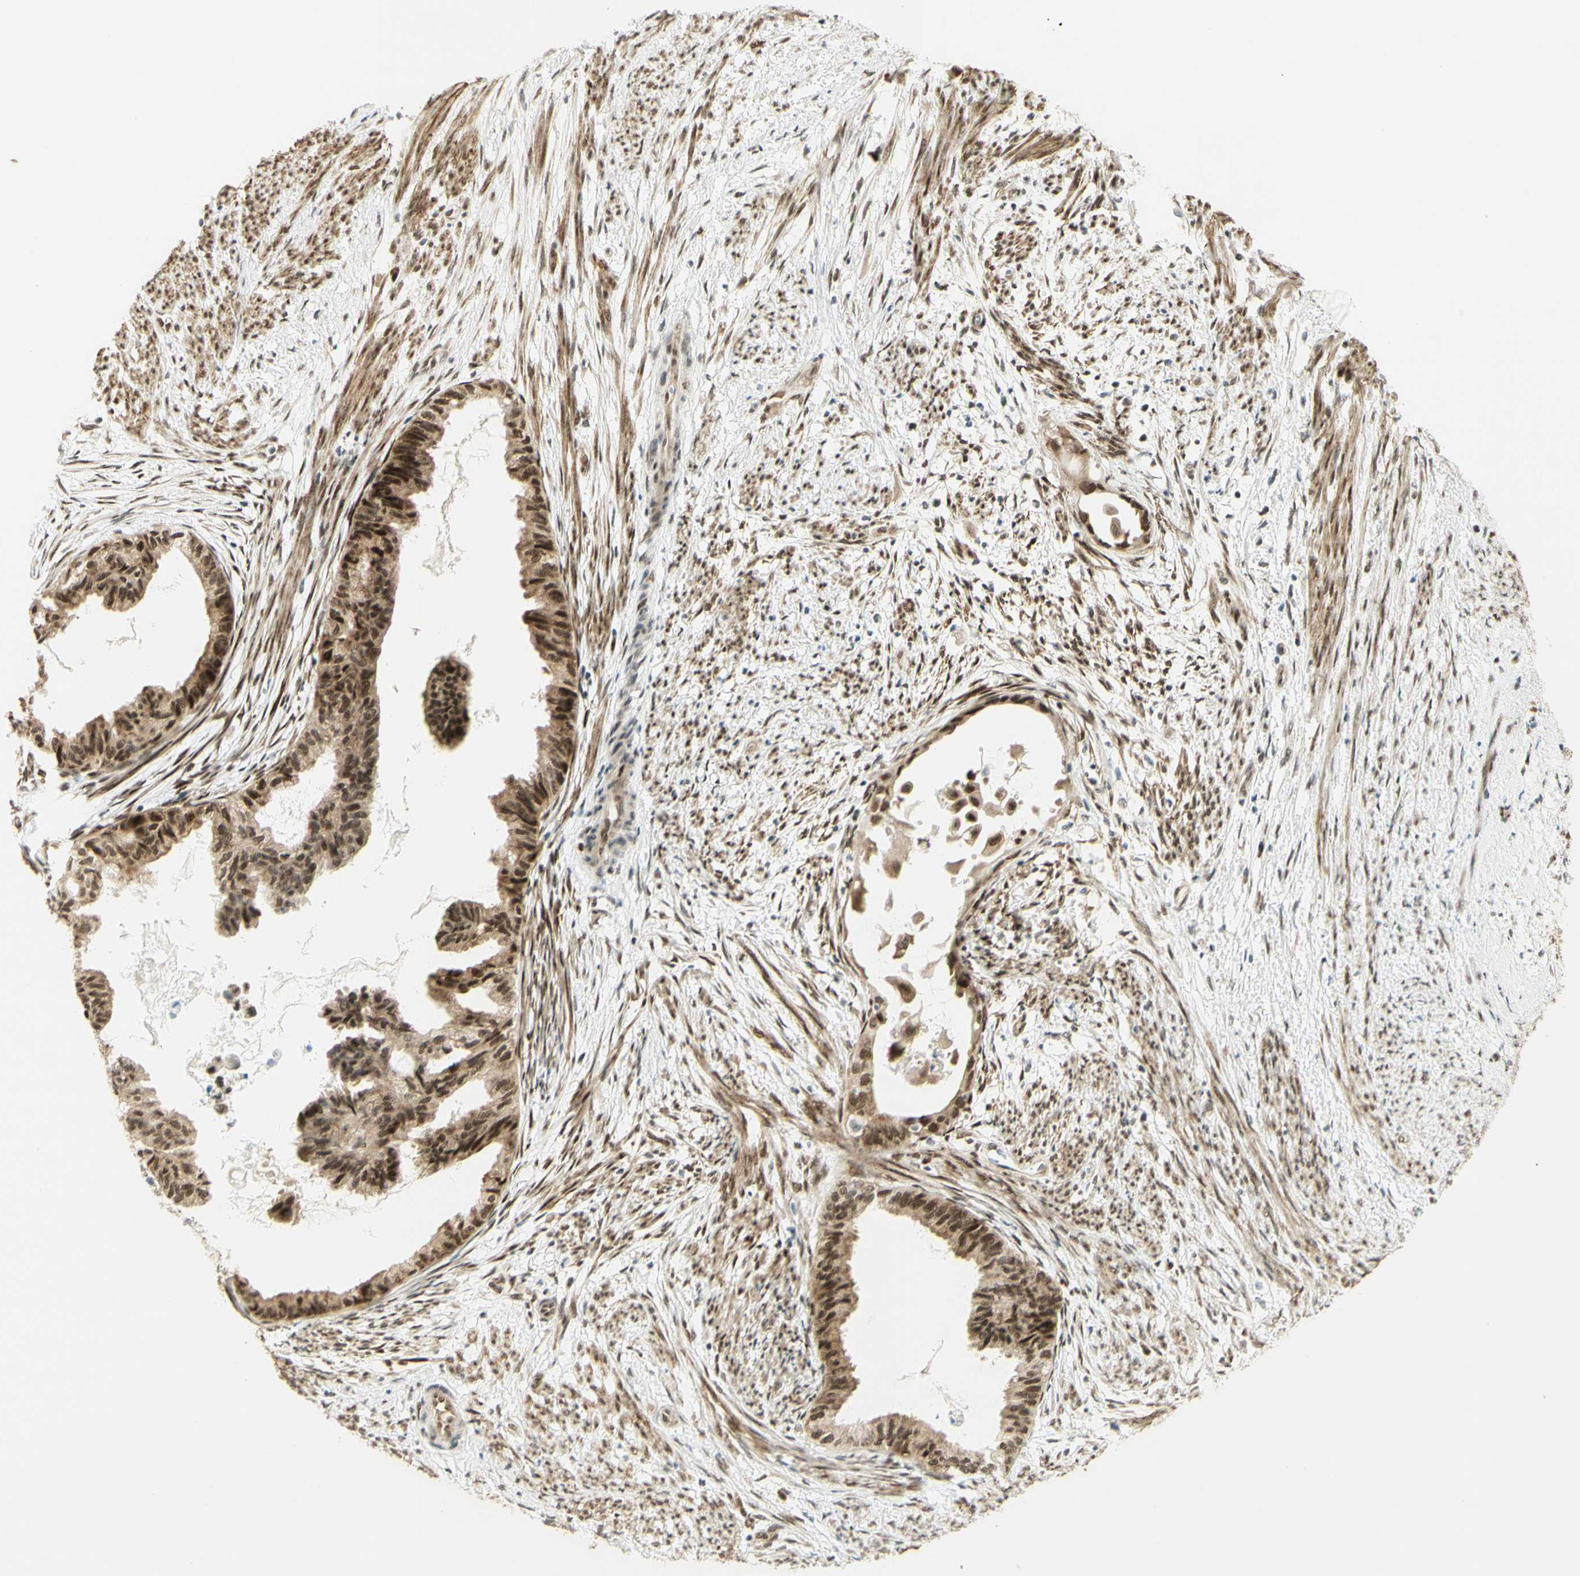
{"staining": {"intensity": "moderate", "quantity": ">75%", "location": "cytoplasmic/membranous,nuclear"}, "tissue": "cervical cancer", "cell_type": "Tumor cells", "image_type": "cancer", "snomed": [{"axis": "morphology", "description": "Normal tissue, NOS"}, {"axis": "morphology", "description": "Adenocarcinoma, NOS"}, {"axis": "topography", "description": "Cervix"}, {"axis": "topography", "description": "Endometrium"}], "caption": "Immunohistochemical staining of cervical cancer exhibits moderate cytoplasmic/membranous and nuclear protein staining in about >75% of tumor cells. (DAB IHC, brown staining for protein, blue staining for nuclei).", "gene": "DDX1", "patient": {"sex": "female", "age": 86}}